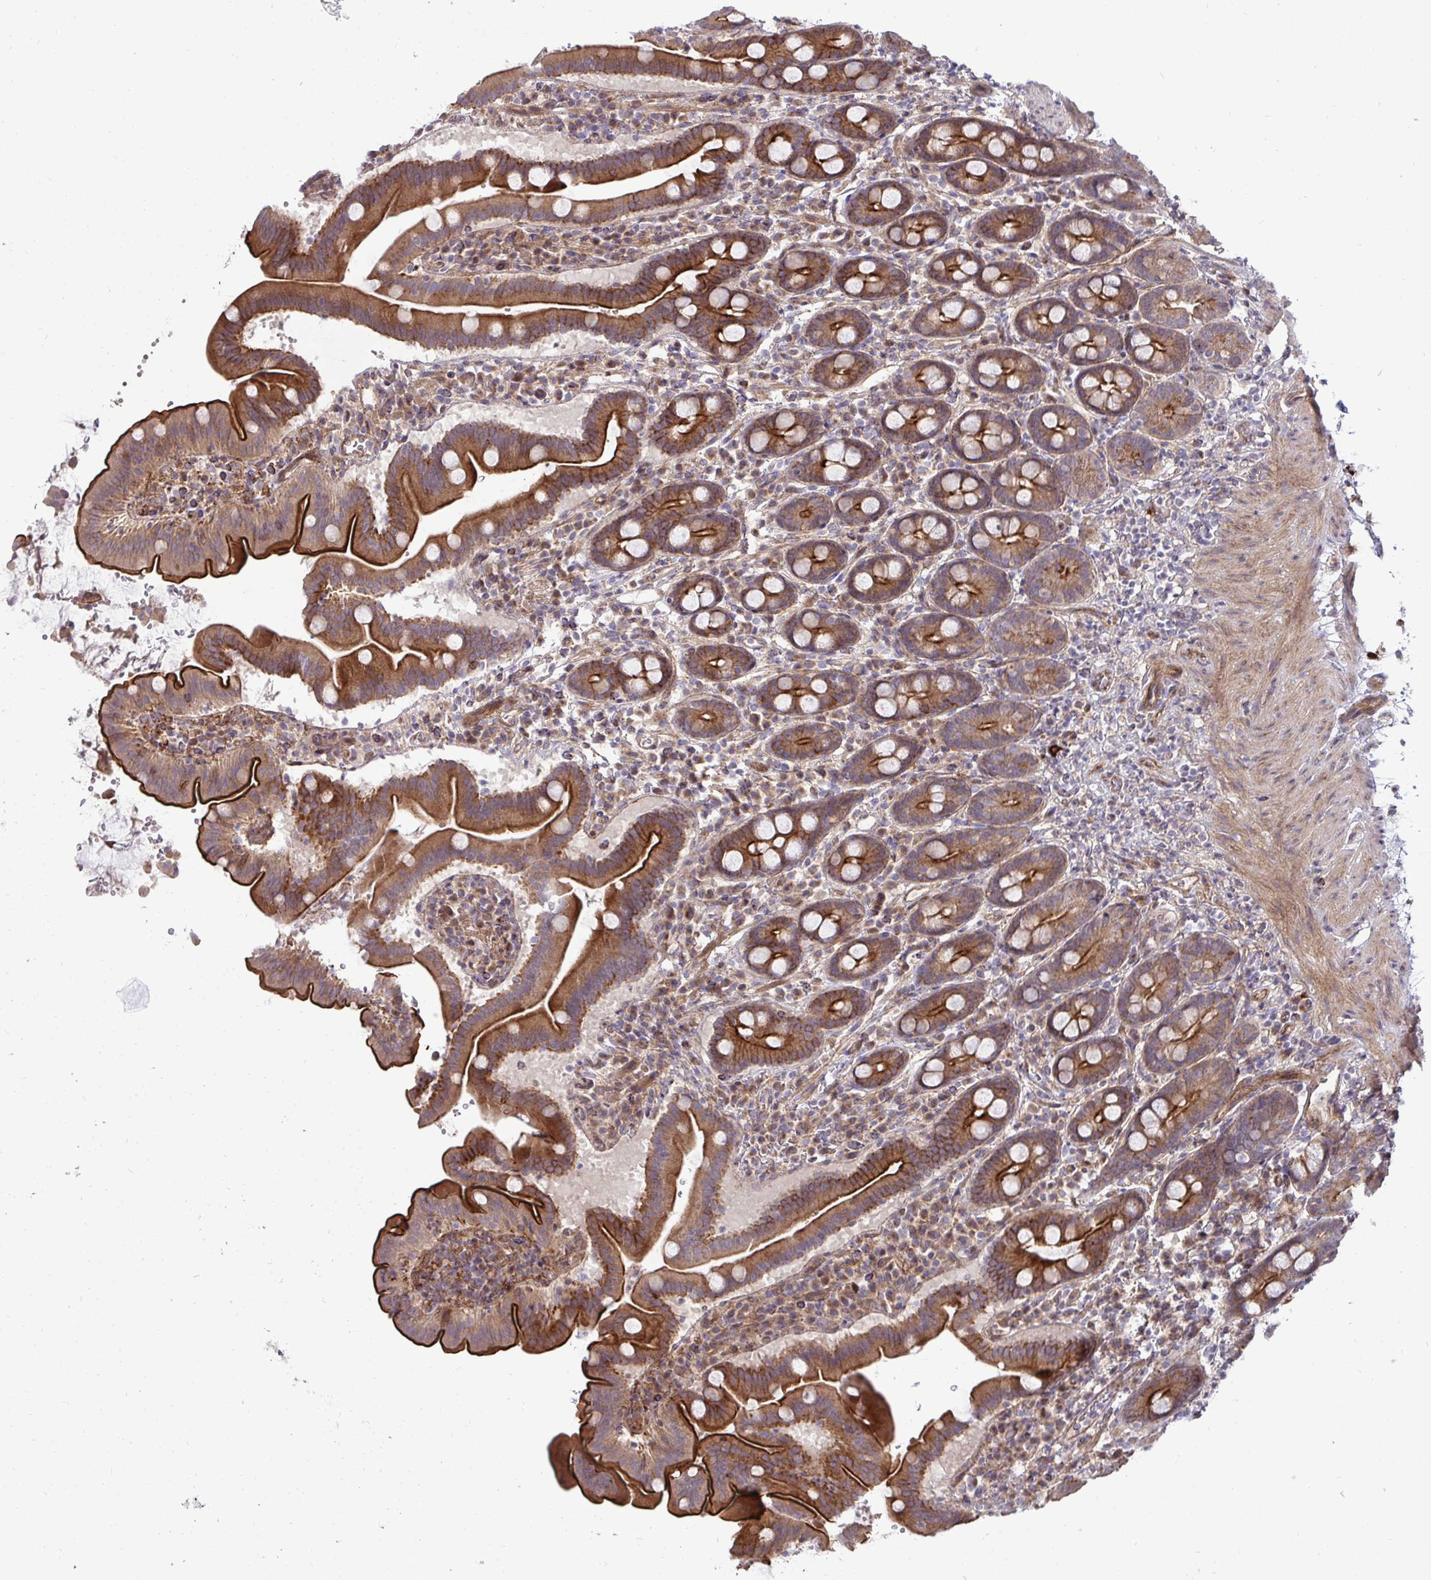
{"staining": {"intensity": "strong", "quantity": ">75%", "location": "cytoplasmic/membranous"}, "tissue": "small intestine", "cell_type": "Glandular cells", "image_type": "normal", "snomed": [{"axis": "morphology", "description": "Normal tissue, NOS"}, {"axis": "topography", "description": "Small intestine"}], "caption": "Brown immunohistochemical staining in normal human small intestine exhibits strong cytoplasmic/membranous expression in approximately >75% of glandular cells. Nuclei are stained in blue.", "gene": "SH2D1B", "patient": {"sex": "male", "age": 26}}